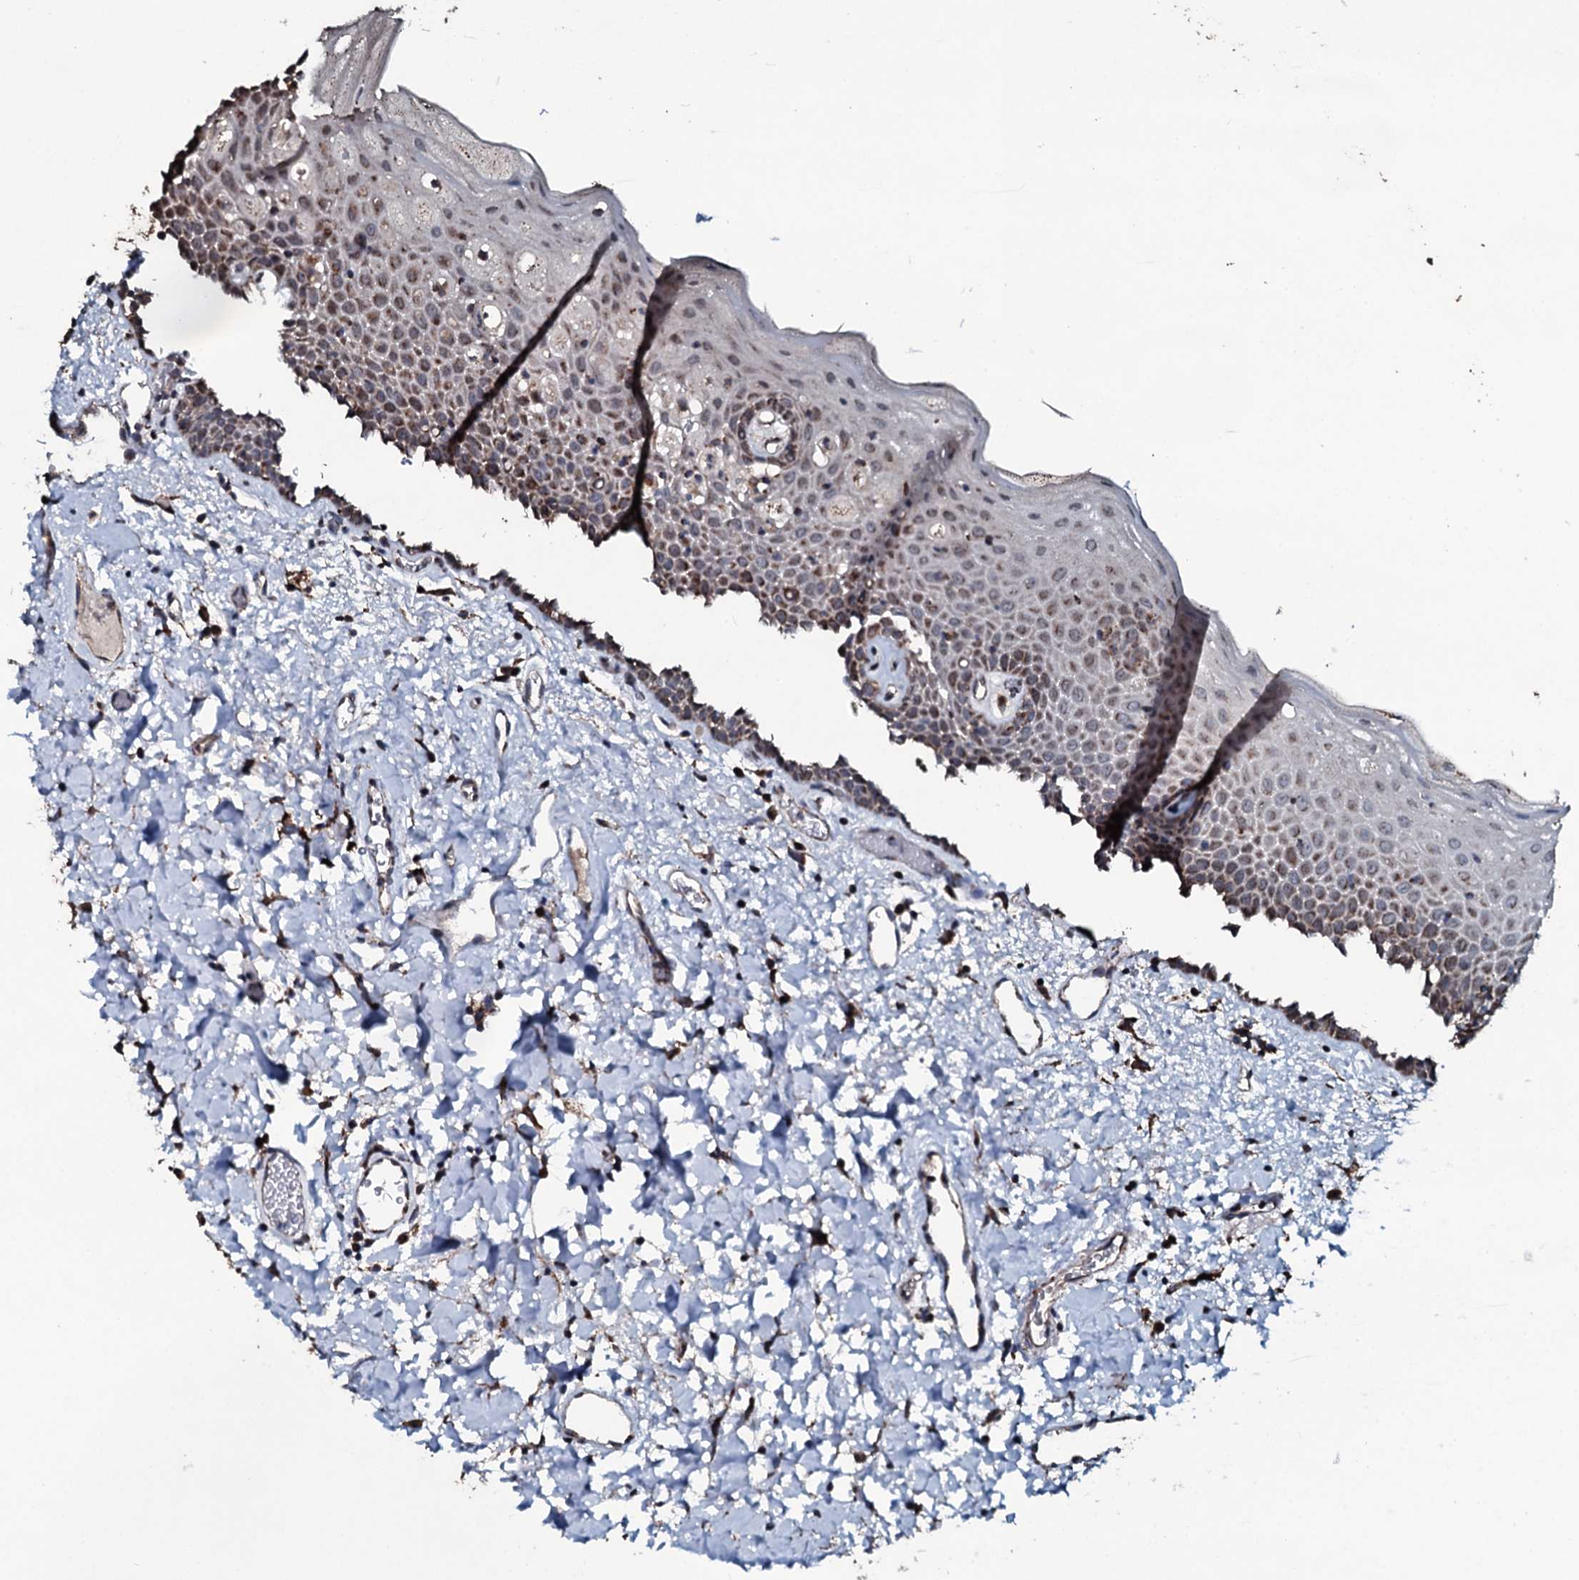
{"staining": {"intensity": "weak", "quantity": "25%-75%", "location": "cytoplasmic/membranous"}, "tissue": "oral mucosa", "cell_type": "Squamous epithelial cells", "image_type": "normal", "snomed": [{"axis": "morphology", "description": "Normal tissue, NOS"}, {"axis": "topography", "description": "Oral tissue"}], "caption": "Weak cytoplasmic/membranous staining for a protein is seen in approximately 25%-75% of squamous epithelial cells of benign oral mucosa using immunohistochemistry (IHC).", "gene": "DYNC2I2", "patient": {"sex": "male", "age": 74}}